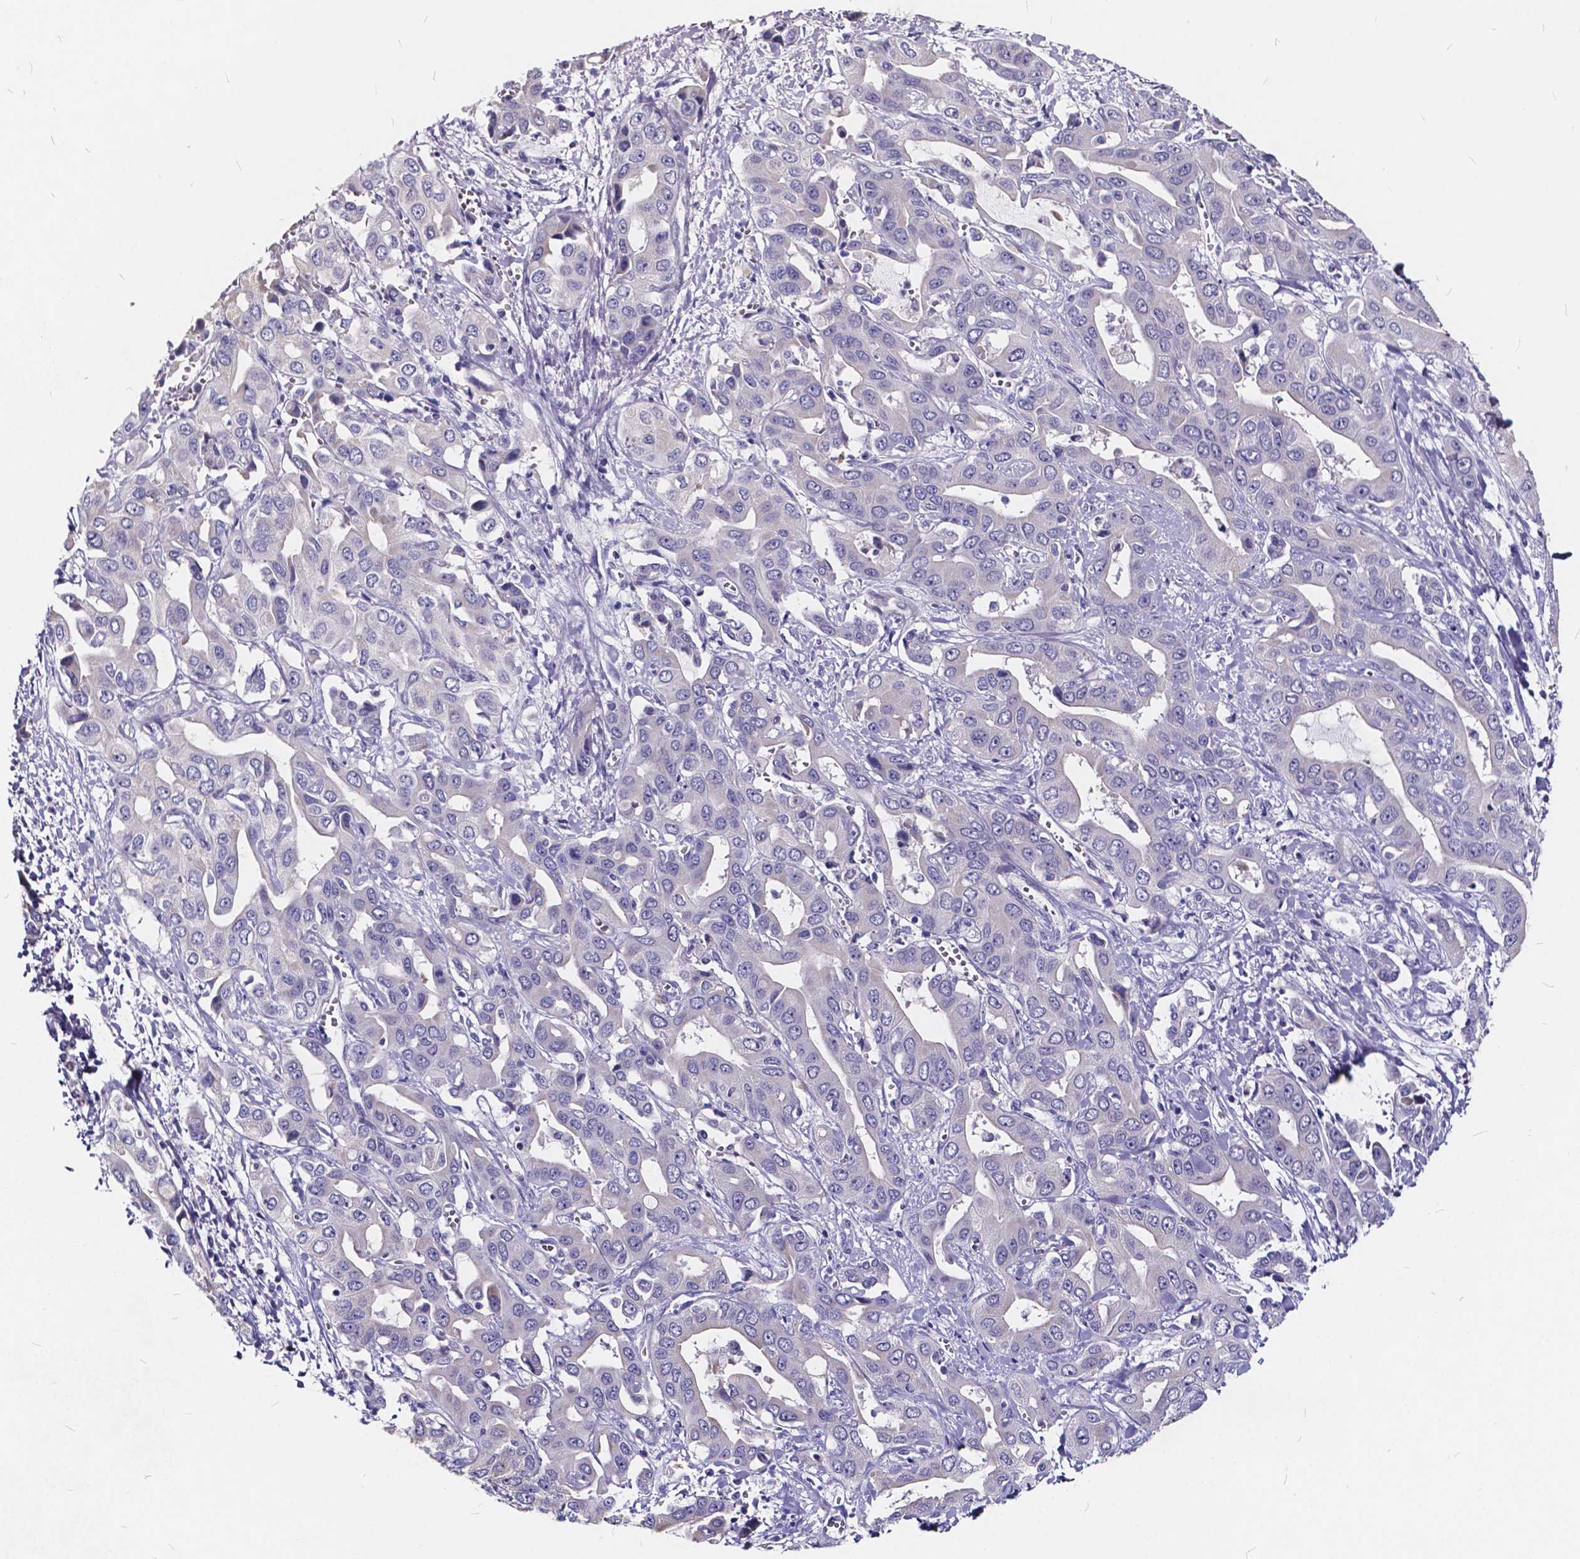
{"staining": {"intensity": "negative", "quantity": "none", "location": "none"}, "tissue": "liver cancer", "cell_type": "Tumor cells", "image_type": "cancer", "snomed": [{"axis": "morphology", "description": "Cholangiocarcinoma"}, {"axis": "topography", "description": "Liver"}], "caption": "Immunohistochemical staining of human liver cholangiocarcinoma exhibits no significant positivity in tumor cells. (DAB immunohistochemistry (IHC) with hematoxylin counter stain).", "gene": "SPEF2", "patient": {"sex": "female", "age": 52}}